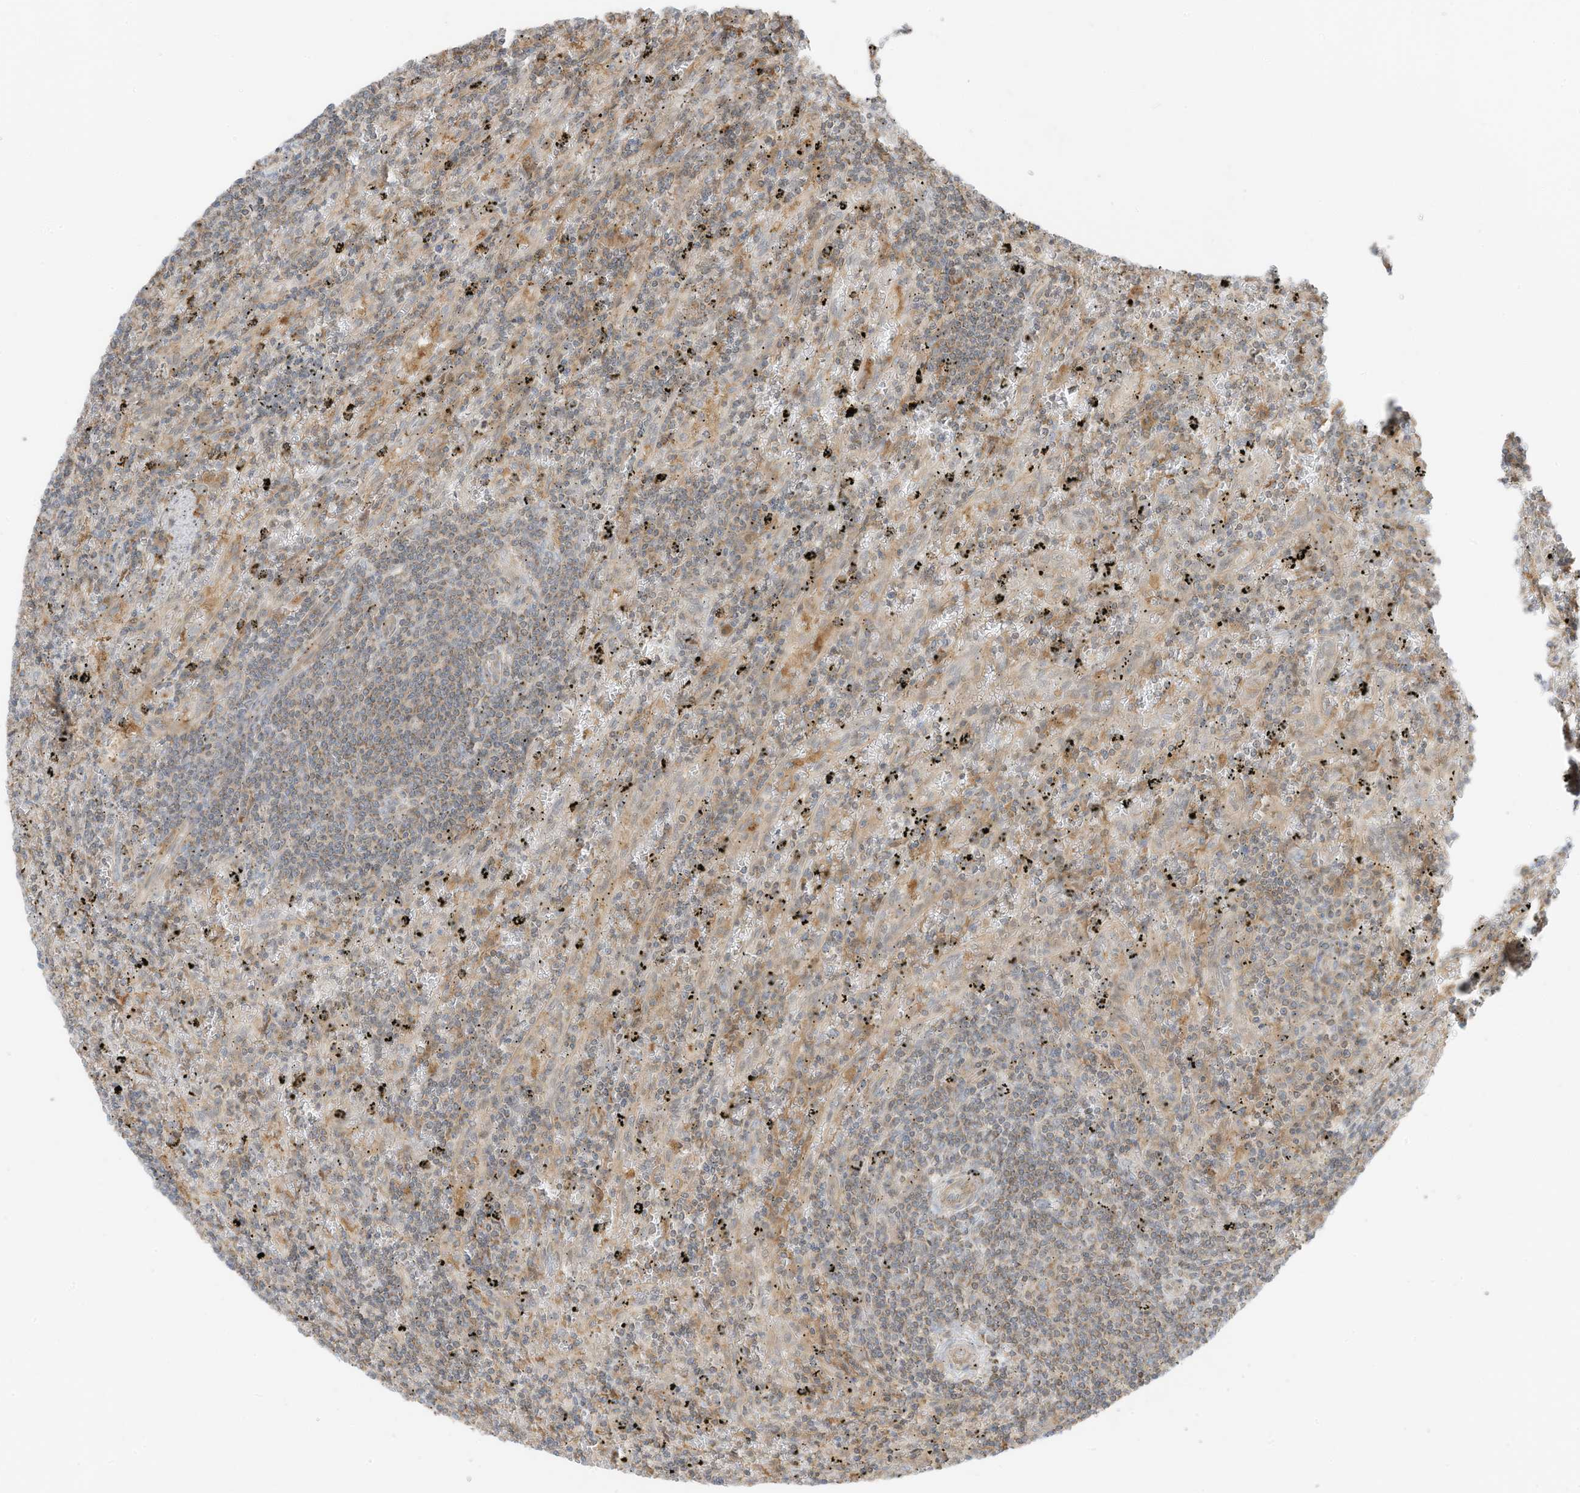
{"staining": {"intensity": "weak", "quantity": "25%-75%", "location": "cytoplasmic/membranous"}, "tissue": "lymphoma", "cell_type": "Tumor cells", "image_type": "cancer", "snomed": [{"axis": "morphology", "description": "Malignant lymphoma, non-Hodgkin's type, Low grade"}, {"axis": "topography", "description": "Spleen"}], "caption": "Immunohistochemical staining of low-grade malignant lymphoma, non-Hodgkin's type displays low levels of weak cytoplasmic/membranous protein positivity in about 25%-75% of tumor cells.", "gene": "SLC25A12", "patient": {"sex": "male", "age": 76}}